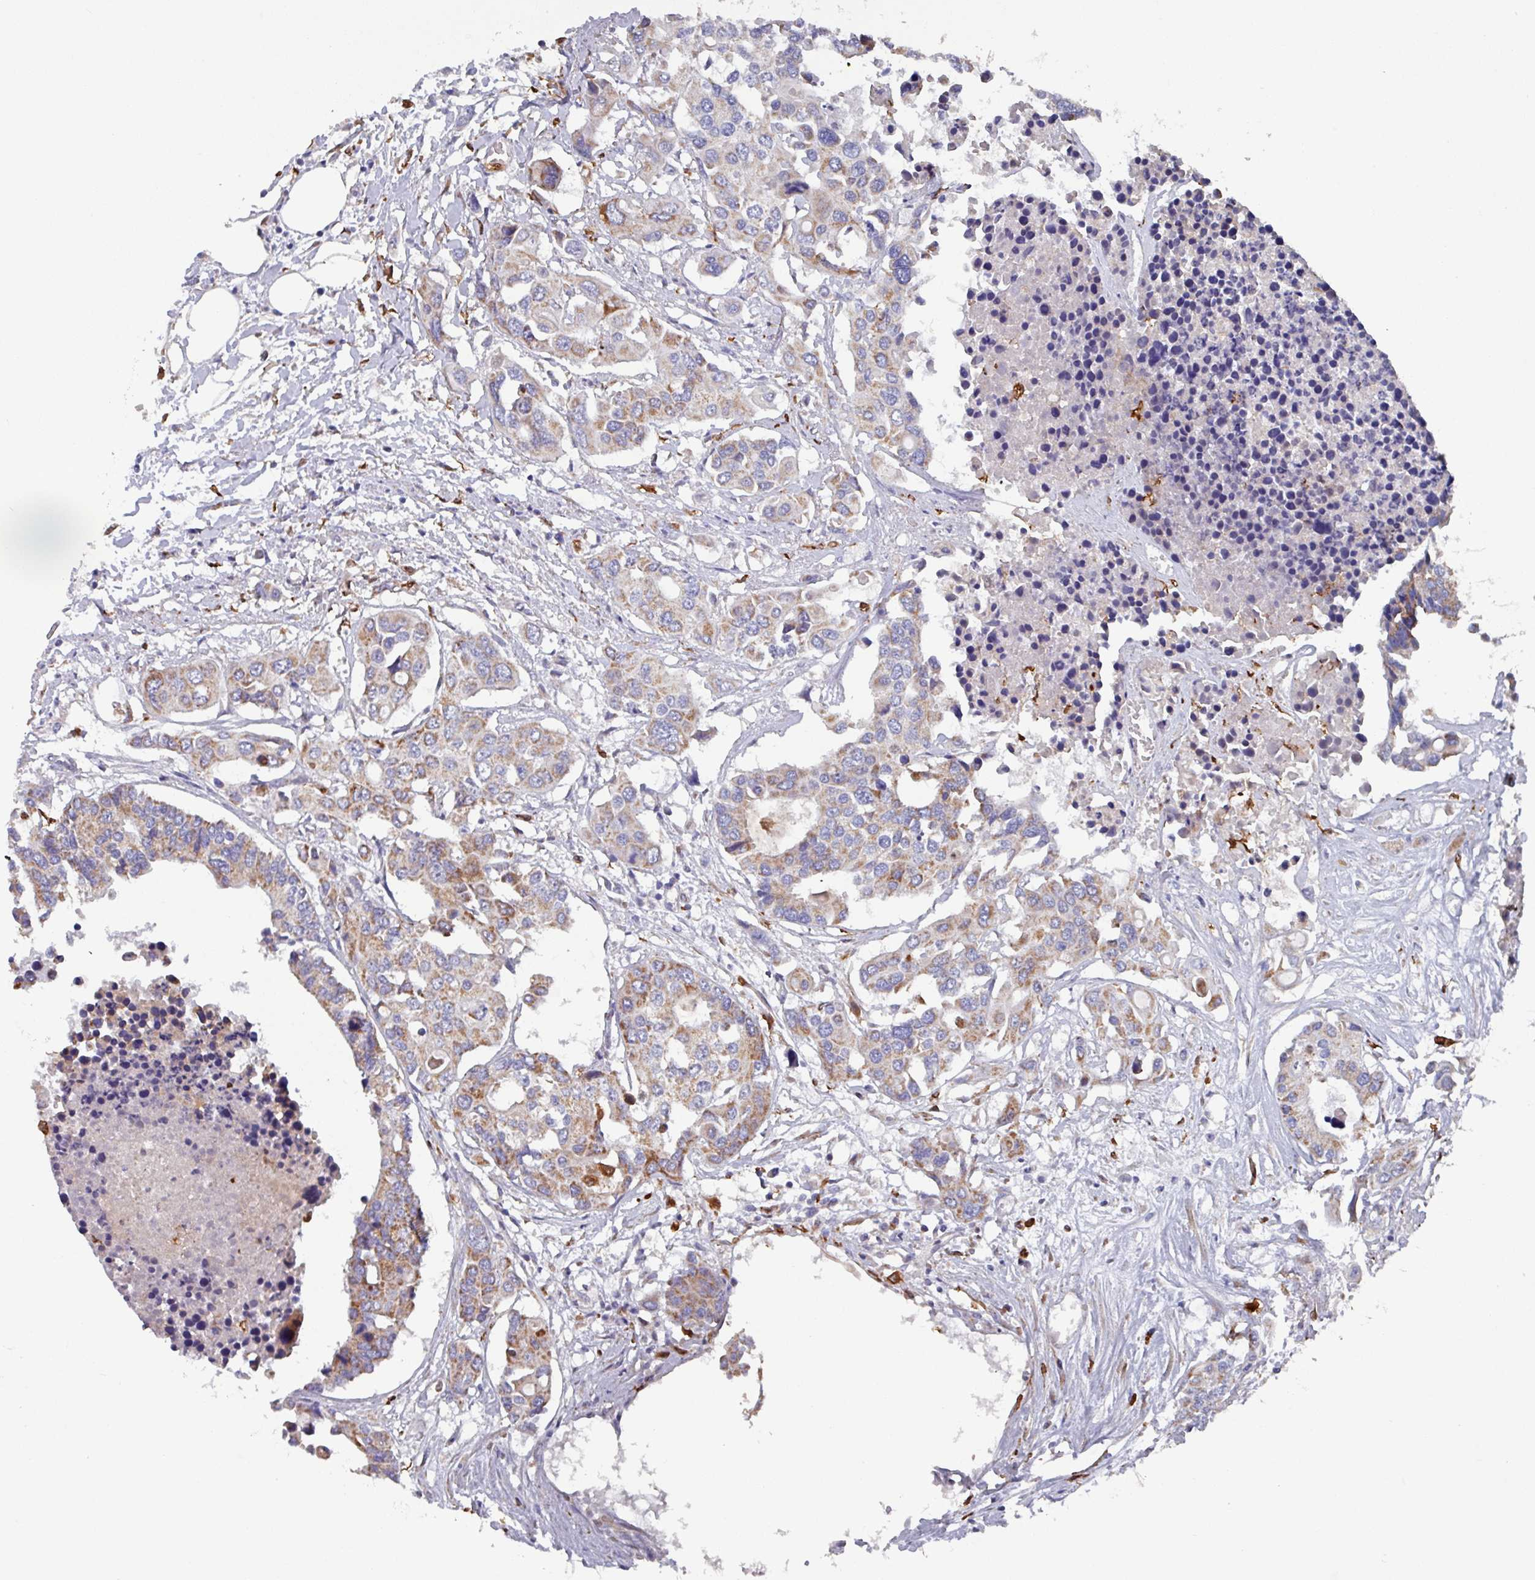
{"staining": {"intensity": "moderate", "quantity": ">75%", "location": "cytoplasmic/membranous"}, "tissue": "colorectal cancer", "cell_type": "Tumor cells", "image_type": "cancer", "snomed": [{"axis": "morphology", "description": "Adenocarcinoma, NOS"}, {"axis": "topography", "description": "Colon"}], "caption": "Protein positivity by immunohistochemistry (IHC) shows moderate cytoplasmic/membranous positivity in about >75% of tumor cells in adenocarcinoma (colorectal).", "gene": "UQCC2", "patient": {"sex": "male", "age": 77}}